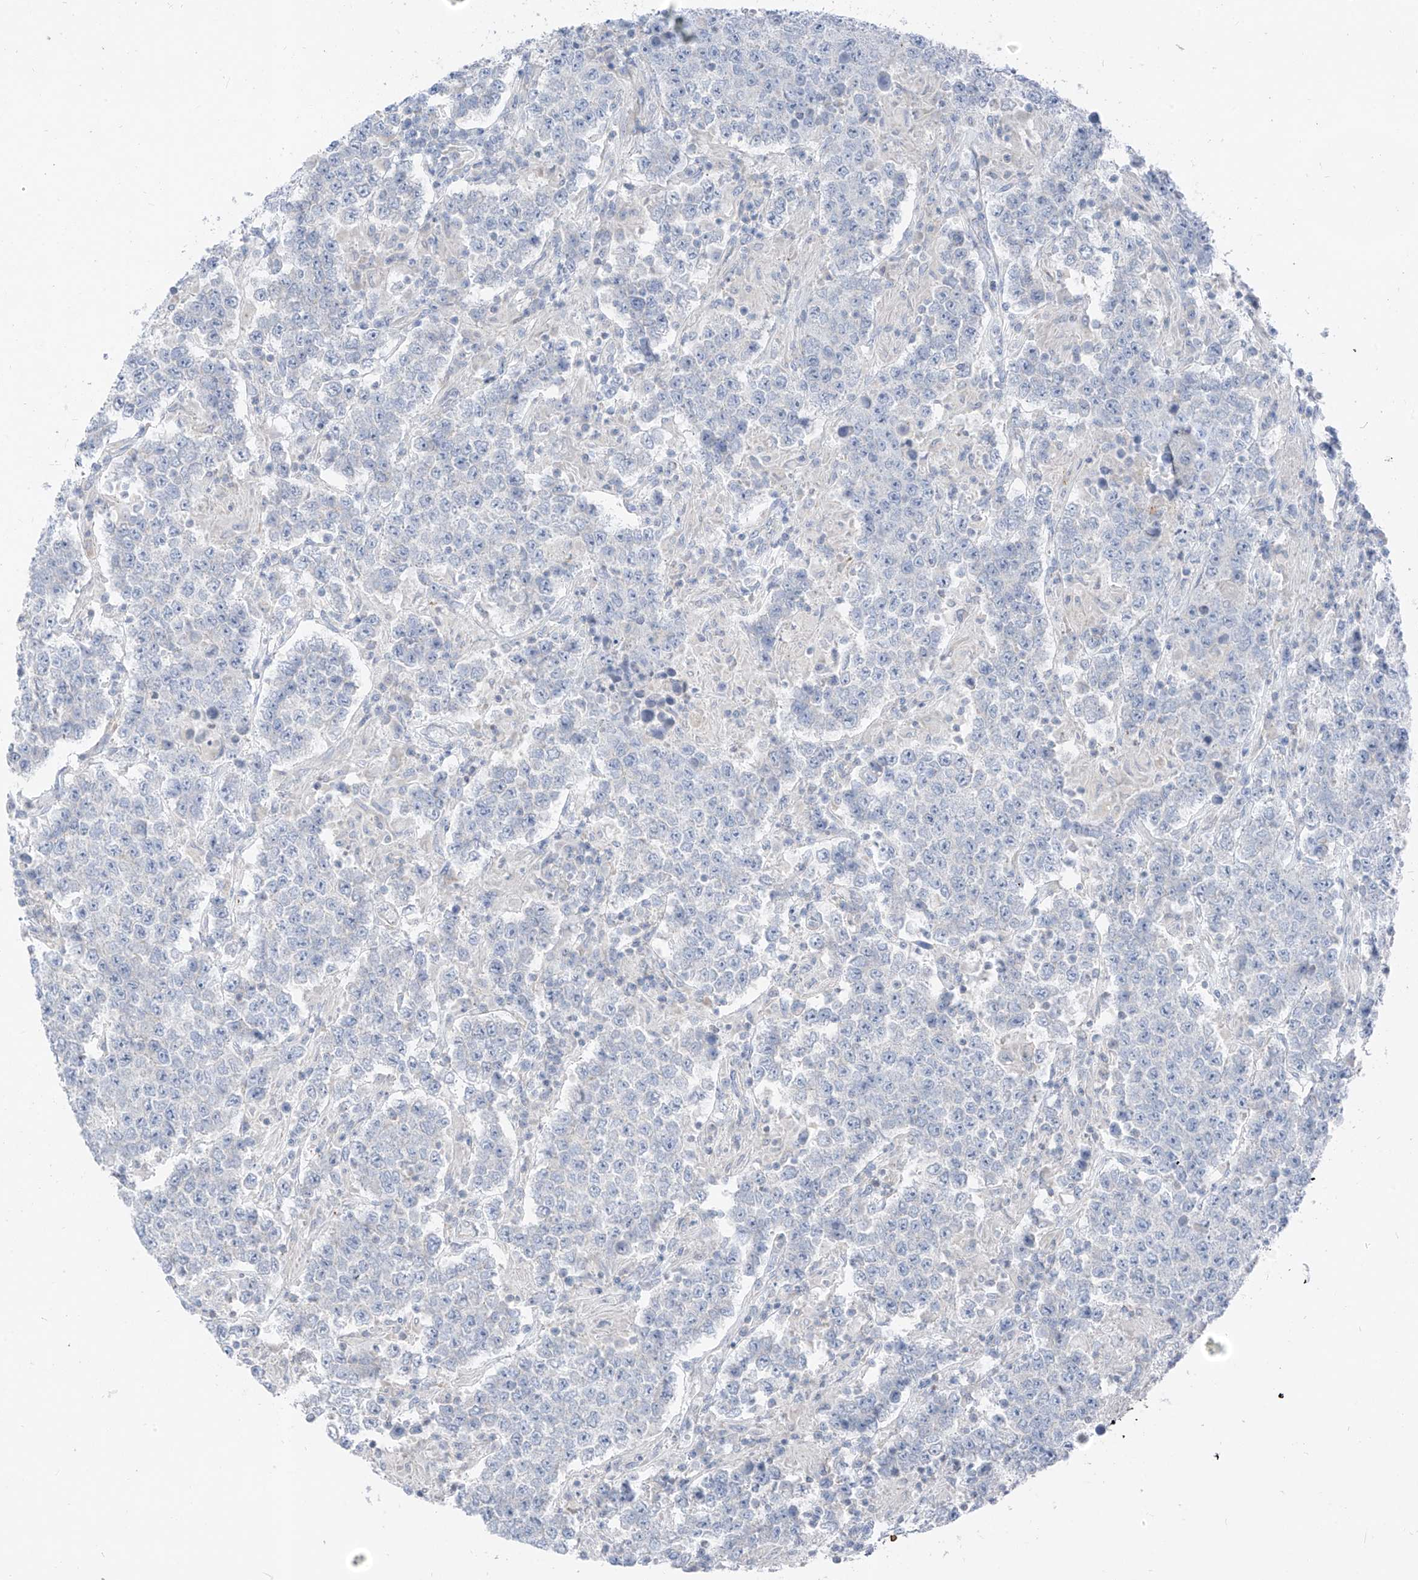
{"staining": {"intensity": "negative", "quantity": "none", "location": "none"}, "tissue": "testis cancer", "cell_type": "Tumor cells", "image_type": "cancer", "snomed": [{"axis": "morphology", "description": "Normal tissue, NOS"}, {"axis": "morphology", "description": "Urothelial carcinoma, High grade"}, {"axis": "morphology", "description": "Seminoma, NOS"}, {"axis": "morphology", "description": "Carcinoma, Embryonal, NOS"}, {"axis": "topography", "description": "Urinary bladder"}, {"axis": "topography", "description": "Testis"}], "caption": "This photomicrograph is of seminoma (testis) stained with immunohistochemistry to label a protein in brown with the nuclei are counter-stained blue. There is no expression in tumor cells.", "gene": "GPR137C", "patient": {"sex": "male", "age": 41}}